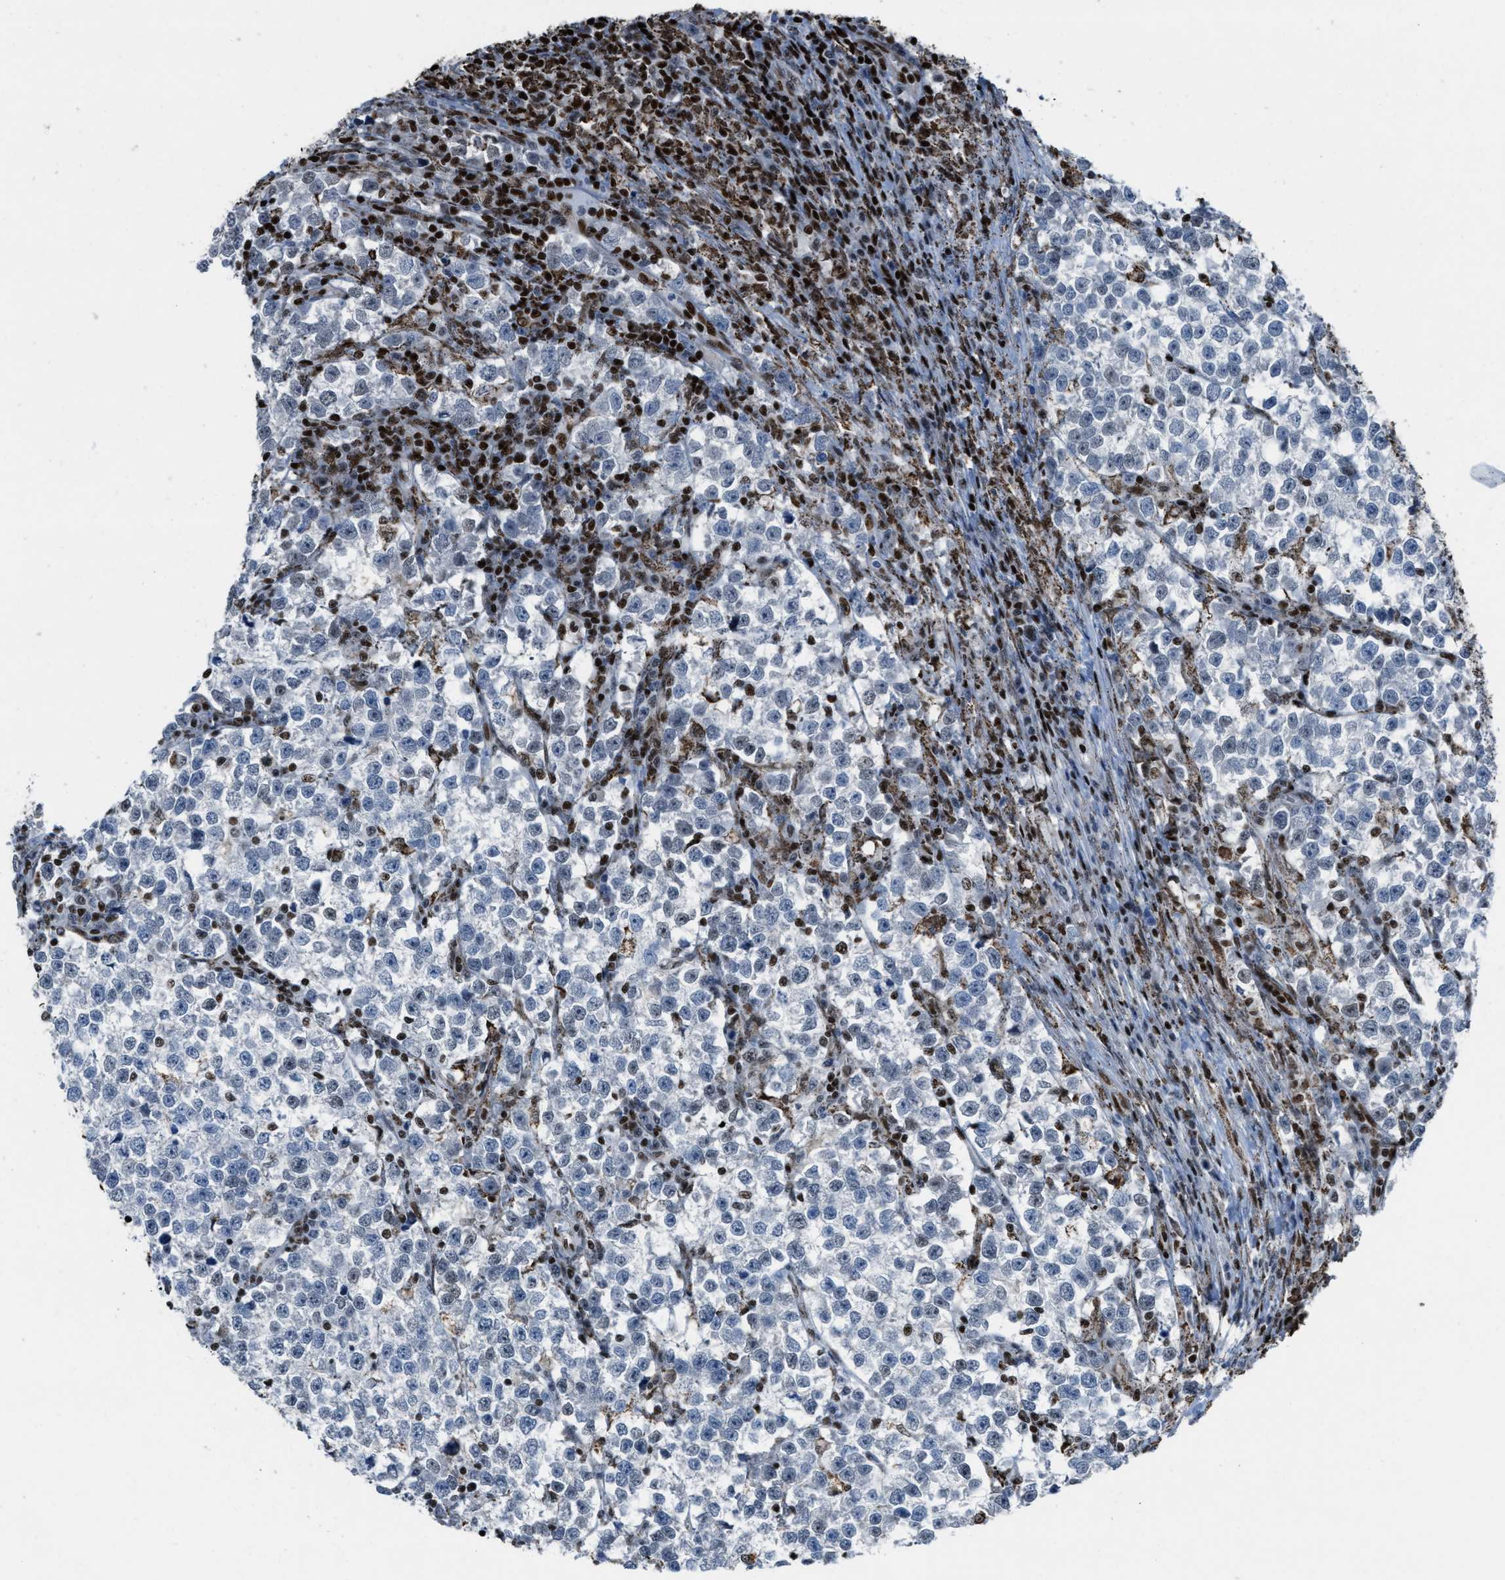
{"staining": {"intensity": "moderate", "quantity": "<25%", "location": "nuclear"}, "tissue": "testis cancer", "cell_type": "Tumor cells", "image_type": "cancer", "snomed": [{"axis": "morphology", "description": "Normal tissue, NOS"}, {"axis": "morphology", "description": "Seminoma, NOS"}, {"axis": "topography", "description": "Testis"}], "caption": "Protein analysis of seminoma (testis) tissue demonstrates moderate nuclear positivity in about <25% of tumor cells. The staining was performed using DAB to visualize the protein expression in brown, while the nuclei were stained in blue with hematoxylin (Magnification: 20x).", "gene": "SLFN5", "patient": {"sex": "male", "age": 43}}